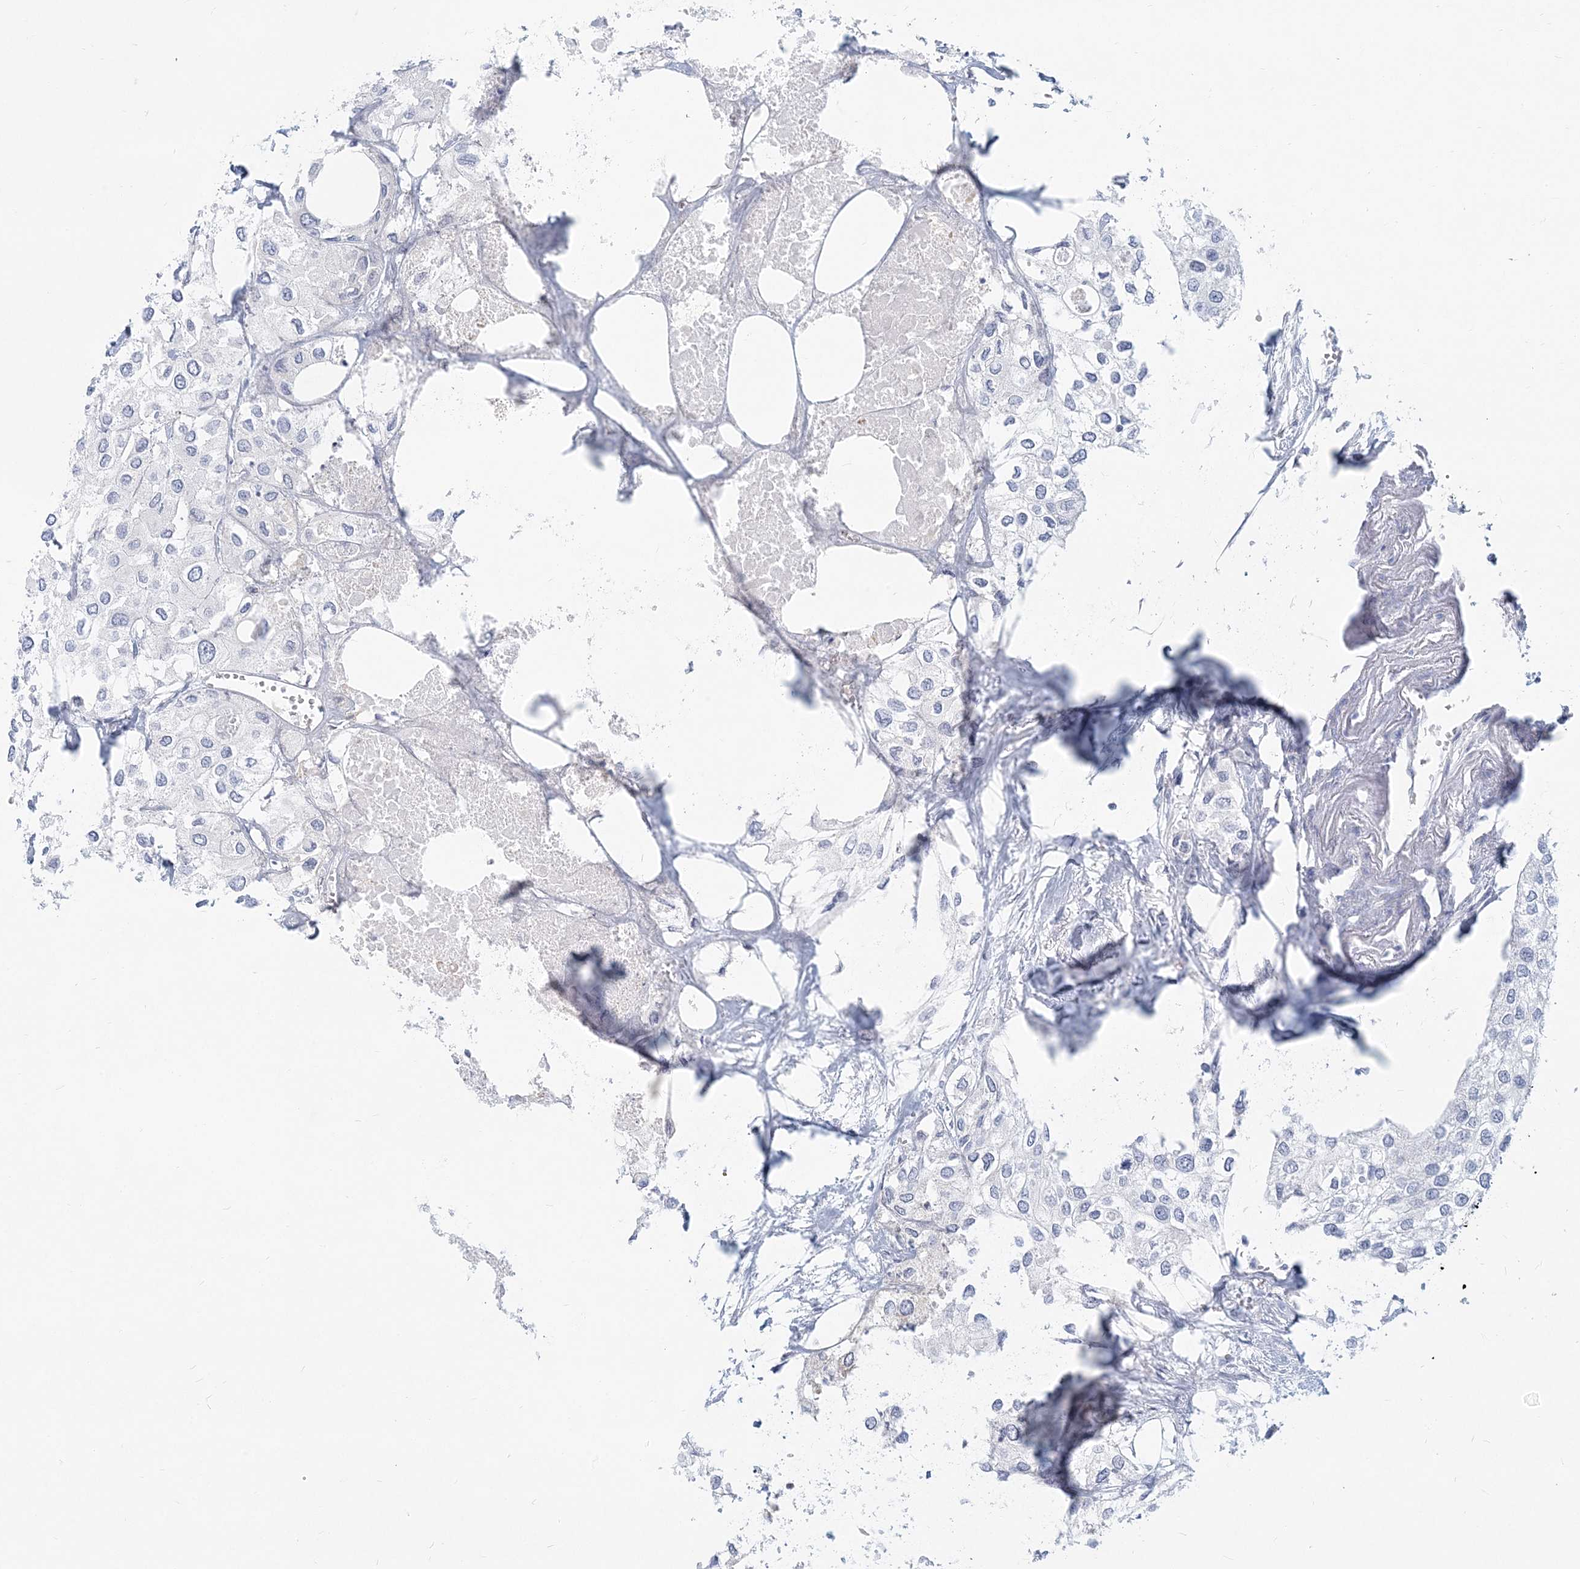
{"staining": {"intensity": "negative", "quantity": "none", "location": "none"}, "tissue": "urothelial cancer", "cell_type": "Tumor cells", "image_type": "cancer", "snomed": [{"axis": "morphology", "description": "Urothelial carcinoma, High grade"}, {"axis": "topography", "description": "Urinary bladder"}], "caption": "Immunohistochemistry histopathology image of human urothelial cancer stained for a protein (brown), which demonstrates no positivity in tumor cells.", "gene": "CSN1S1", "patient": {"sex": "male", "age": 64}}